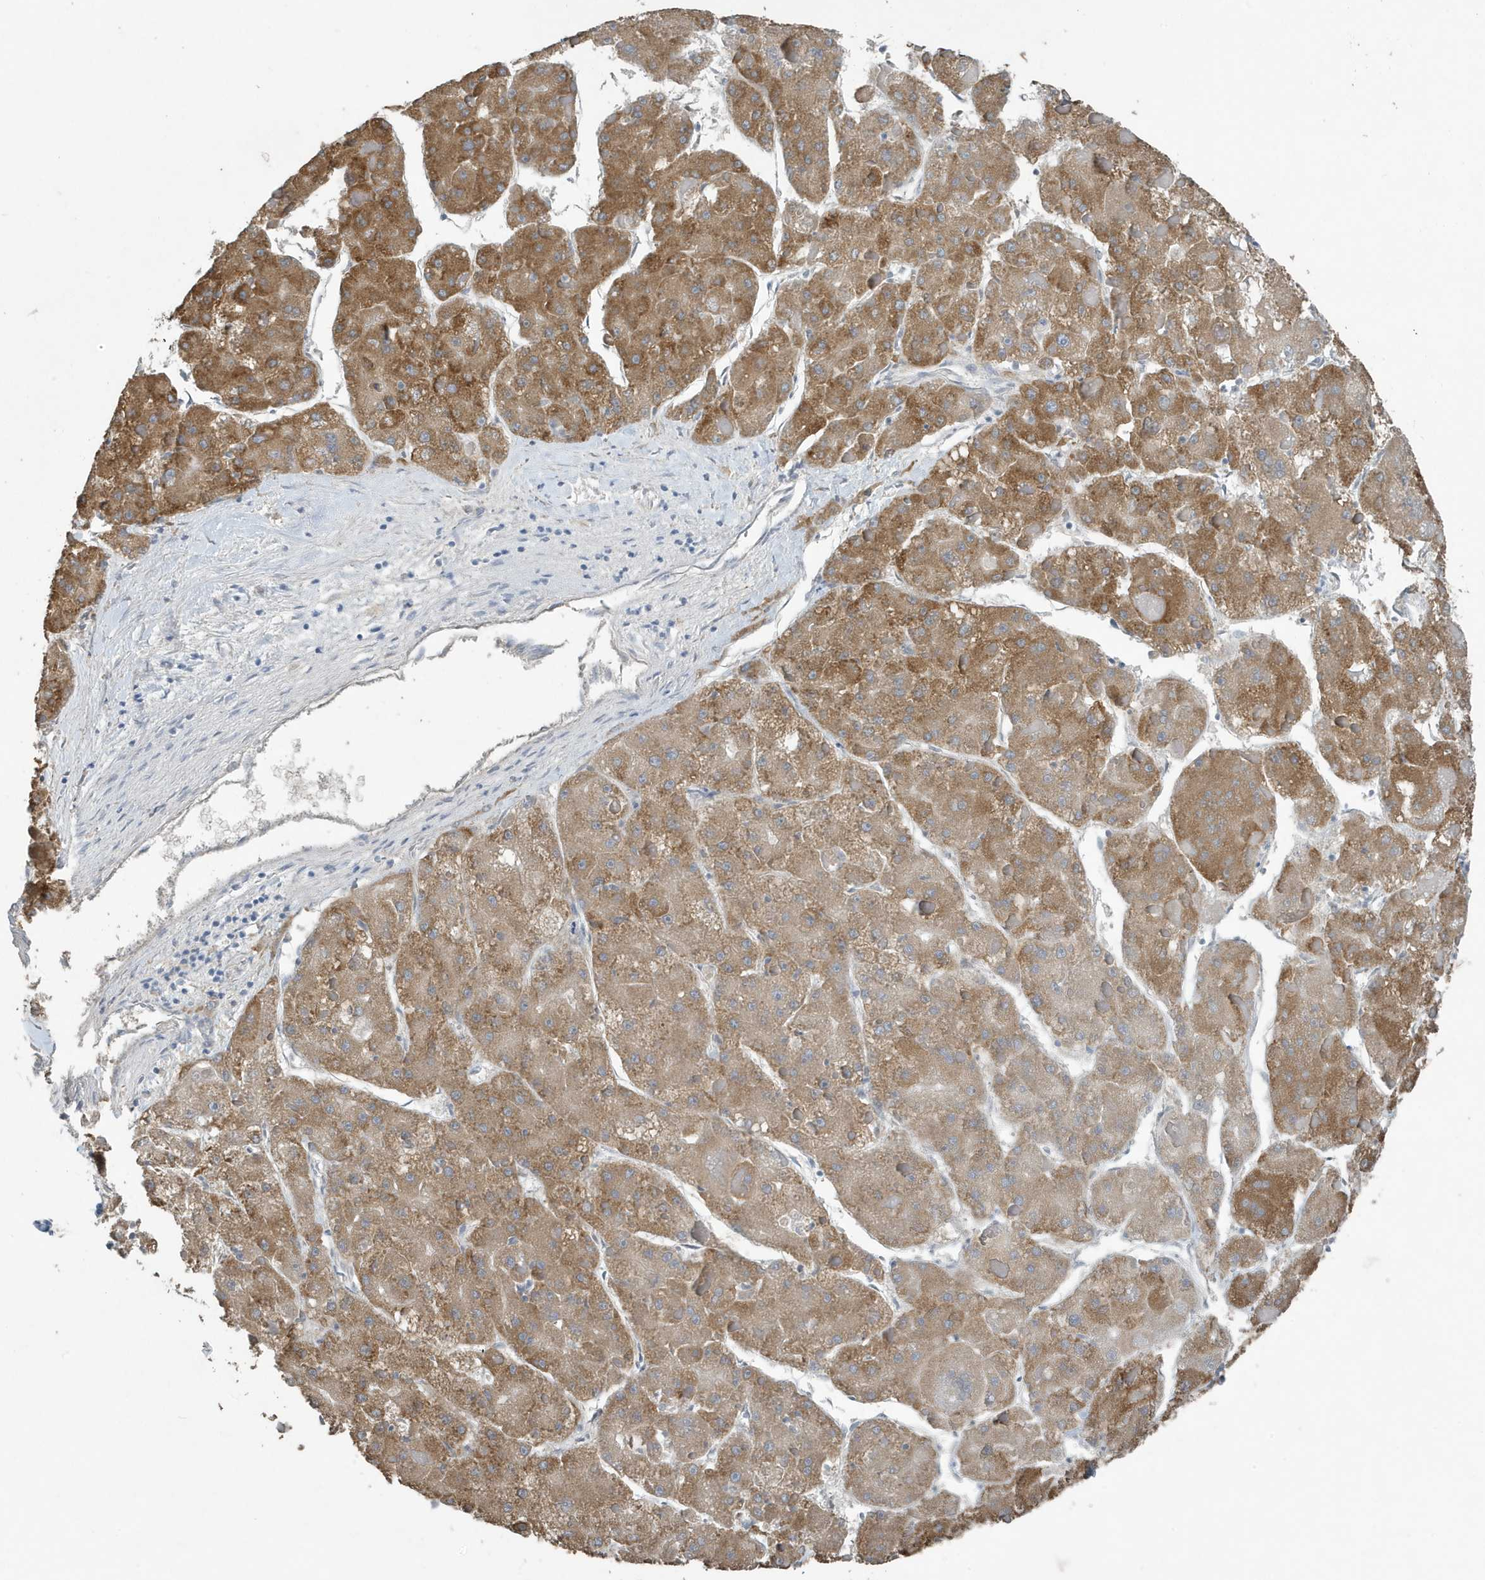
{"staining": {"intensity": "moderate", "quantity": ">75%", "location": "cytoplasmic/membranous"}, "tissue": "liver cancer", "cell_type": "Tumor cells", "image_type": "cancer", "snomed": [{"axis": "morphology", "description": "Carcinoma, Hepatocellular, NOS"}, {"axis": "topography", "description": "Liver"}], "caption": "Approximately >75% of tumor cells in human liver hepatocellular carcinoma show moderate cytoplasmic/membranous protein staining as visualized by brown immunohistochemical staining.", "gene": "UGT2B4", "patient": {"sex": "female", "age": 73}}